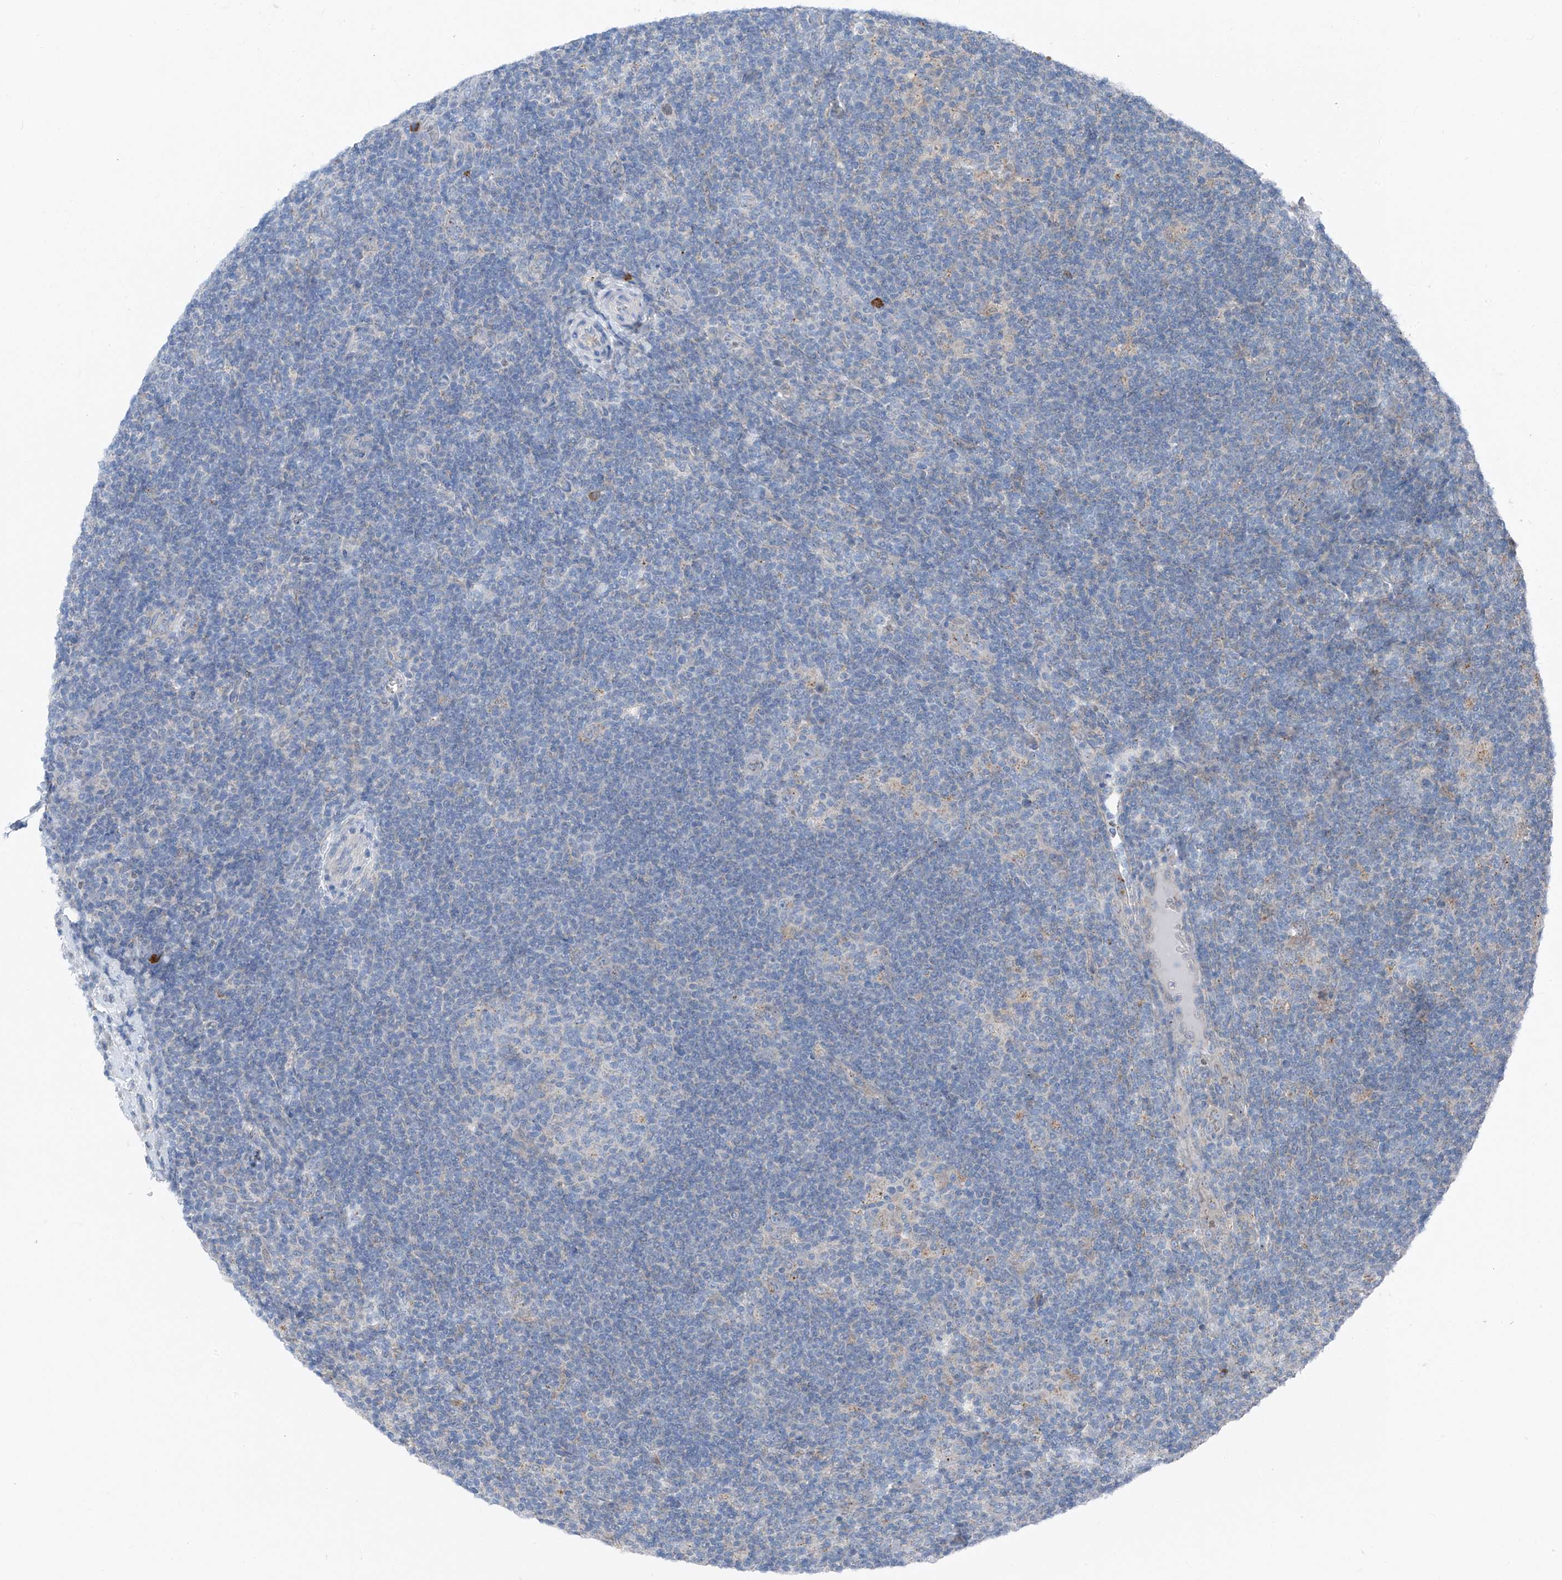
{"staining": {"intensity": "negative", "quantity": "none", "location": "none"}, "tissue": "lymphoma", "cell_type": "Tumor cells", "image_type": "cancer", "snomed": [{"axis": "morphology", "description": "Hodgkin's disease, NOS"}, {"axis": "topography", "description": "Lymph node"}], "caption": "DAB immunohistochemical staining of lymphoma exhibits no significant staining in tumor cells.", "gene": "CHMP2B", "patient": {"sex": "female", "age": 57}}